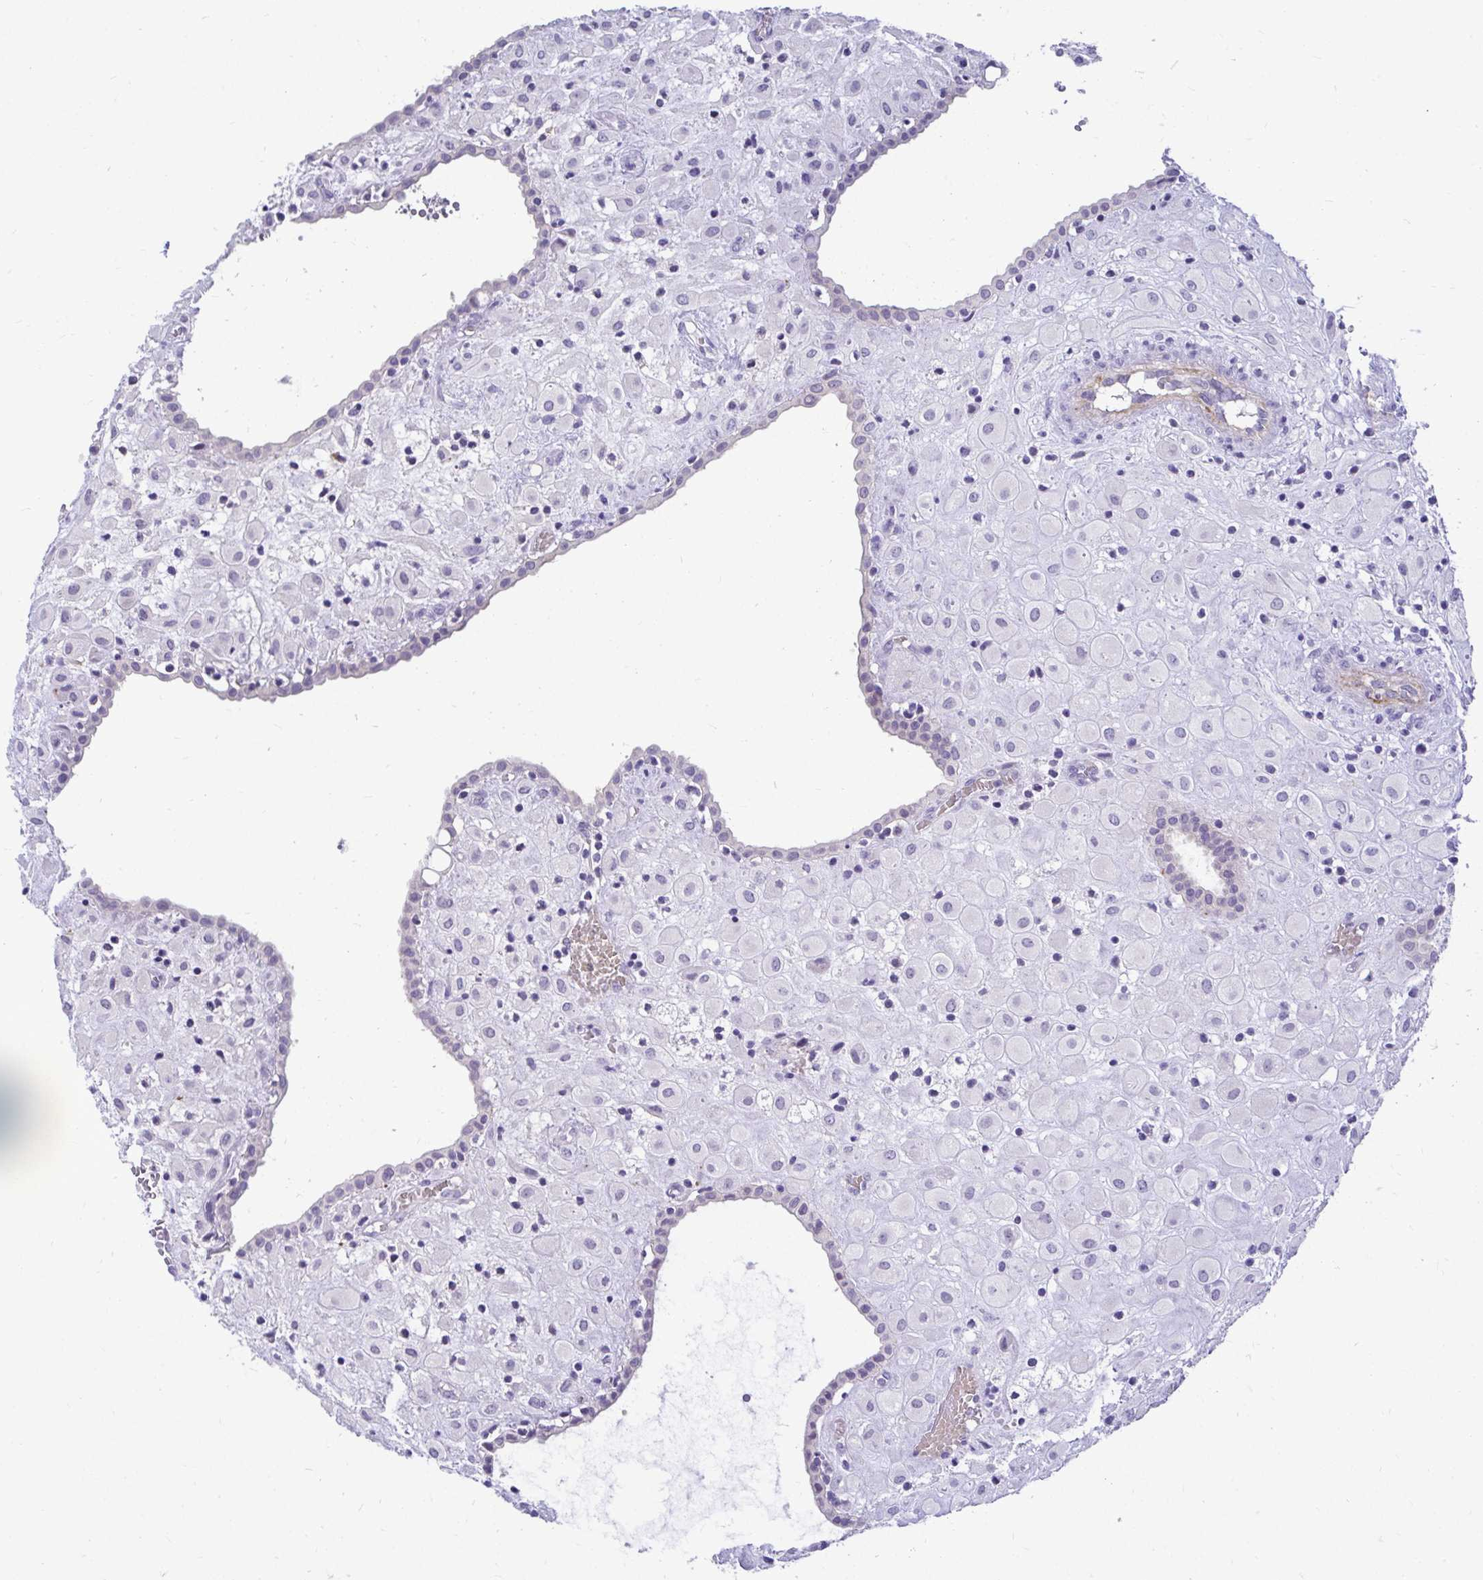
{"staining": {"intensity": "negative", "quantity": "none", "location": "none"}, "tissue": "placenta", "cell_type": "Decidual cells", "image_type": "normal", "snomed": [{"axis": "morphology", "description": "Normal tissue, NOS"}, {"axis": "topography", "description": "Placenta"}], "caption": "Decidual cells are negative for protein expression in benign human placenta. (DAB immunohistochemistry with hematoxylin counter stain).", "gene": "ZSWIM9", "patient": {"sex": "female", "age": 24}}